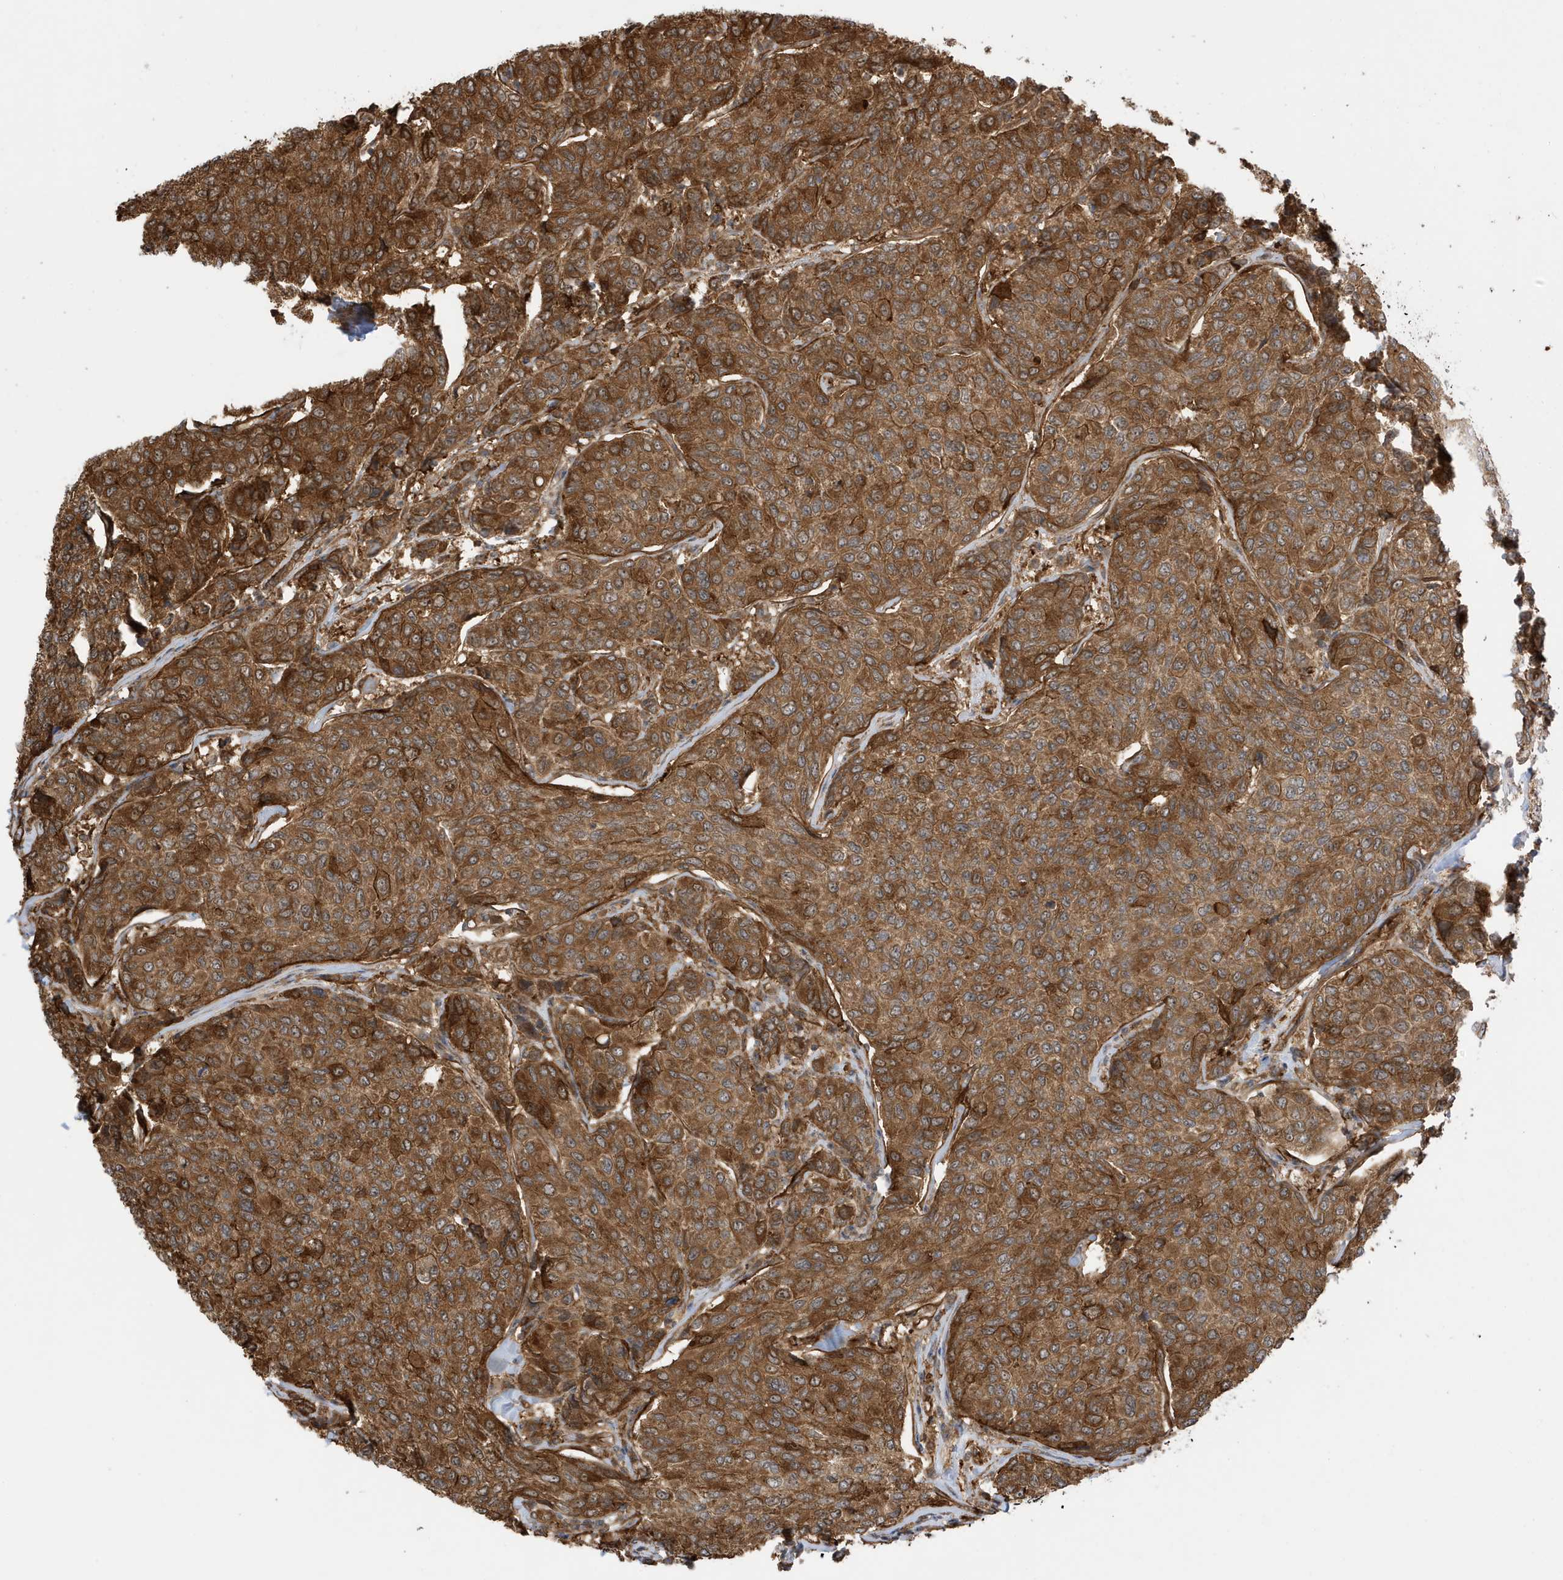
{"staining": {"intensity": "strong", "quantity": ">75%", "location": "cytoplasmic/membranous"}, "tissue": "breast cancer", "cell_type": "Tumor cells", "image_type": "cancer", "snomed": [{"axis": "morphology", "description": "Duct carcinoma"}, {"axis": "topography", "description": "Breast"}], "caption": "Tumor cells display high levels of strong cytoplasmic/membranous positivity in about >75% of cells in human breast cancer (infiltrating ductal carcinoma).", "gene": "CDC42EP3", "patient": {"sex": "female", "age": 55}}